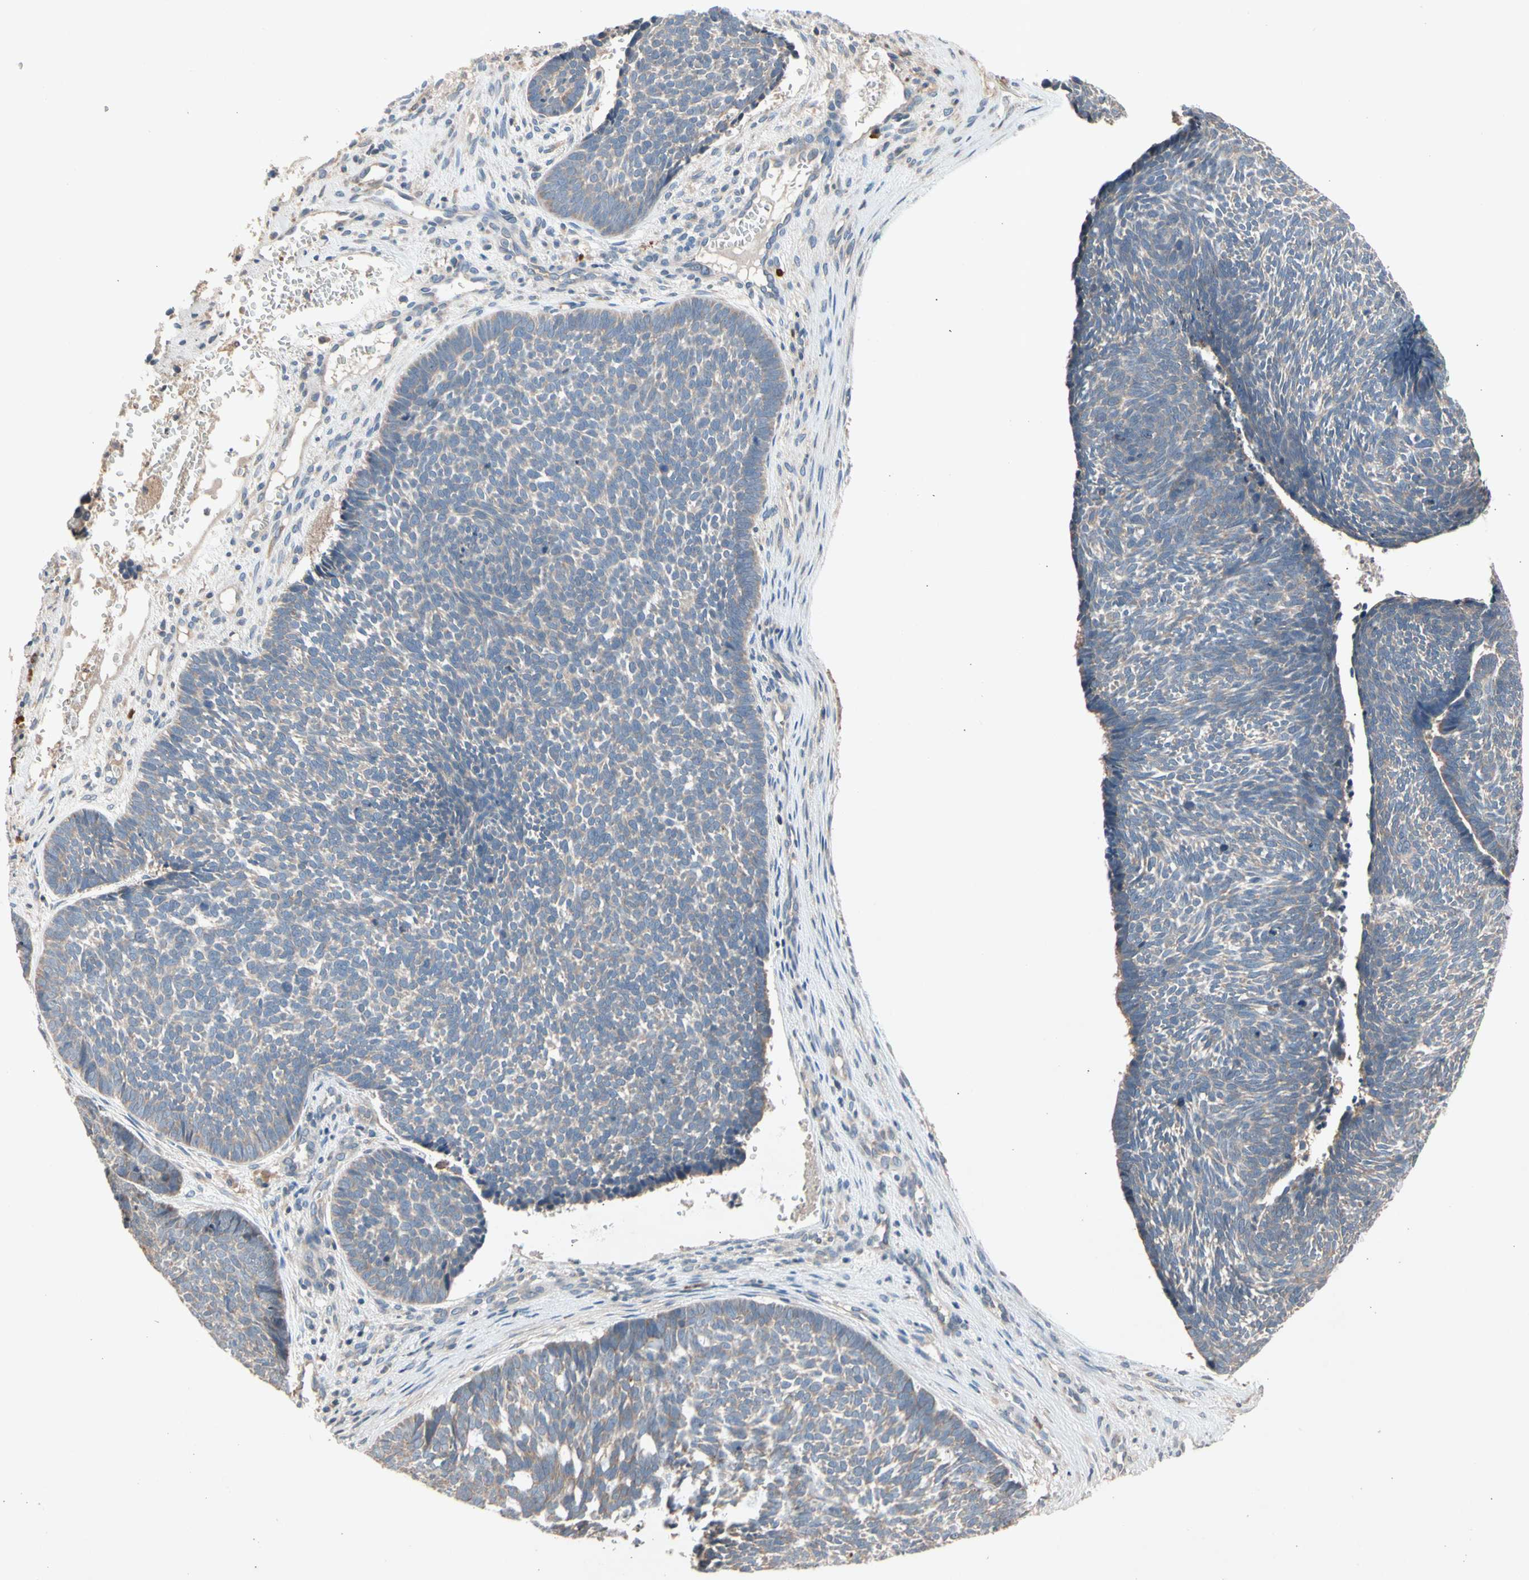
{"staining": {"intensity": "weak", "quantity": ">75%", "location": "cytoplasmic/membranous"}, "tissue": "skin cancer", "cell_type": "Tumor cells", "image_type": "cancer", "snomed": [{"axis": "morphology", "description": "Basal cell carcinoma"}, {"axis": "topography", "description": "Skin"}], "caption": "High-power microscopy captured an immunohistochemistry (IHC) photomicrograph of skin cancer (basal cell carcinoma), revealing weak cytoplasmic/membranous positivity in approximately >75% of tumor cells.", "gene": "PRDX4", "patient": {"sex": "male", "age": 84}}